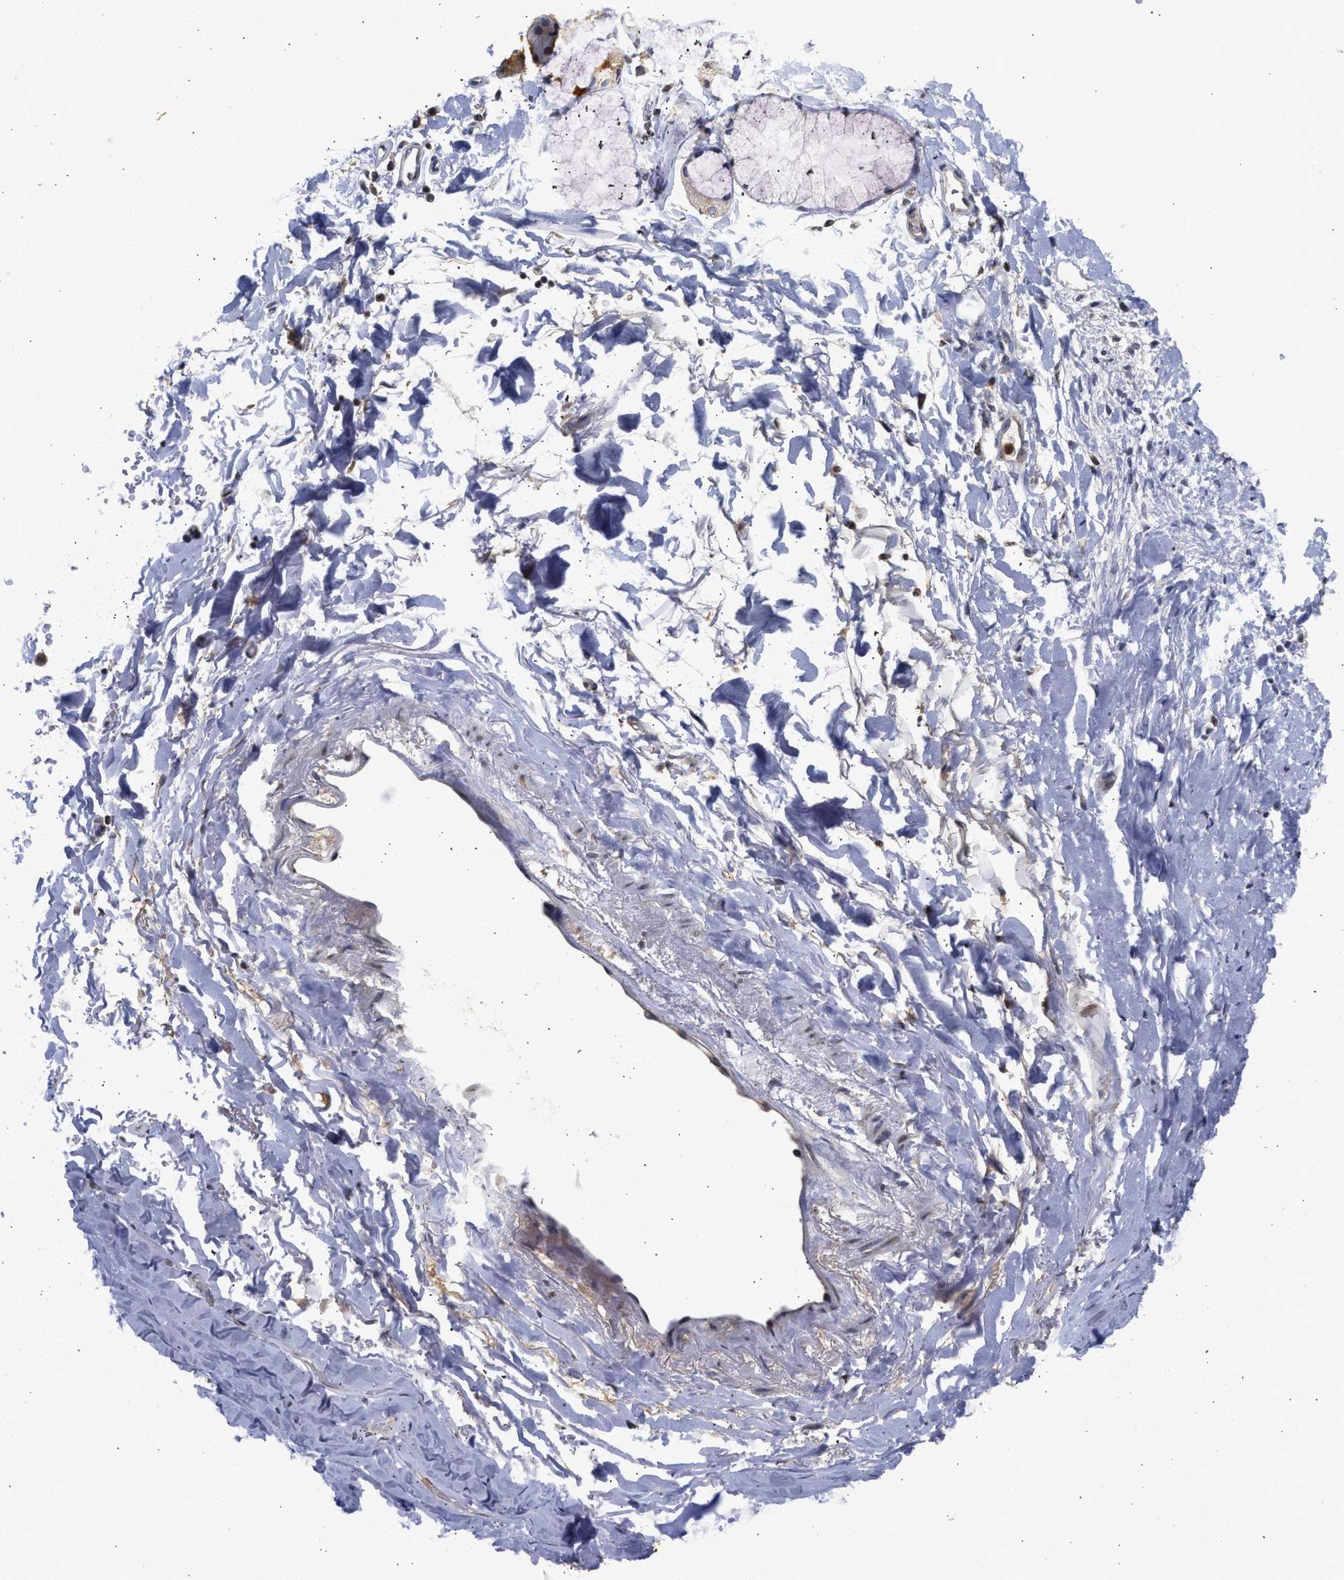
{"staining": {"intensity": "moderate", "quantity": "25%-75%", "location": "cytoplasmic/membranous"}, "tissue": "adipose tissue", "cell_type": "Adipocytes", "image_type": "normal", "snomed": [{"axis": "morphology", "description": "Normal tissue, NOS"}, {"axis": "topography", "description": "Cartilage tissue"}, {"axis": "topography", "description": "Bronchus"}], "caption": "Human adipose tissue stained with a brown dye demonstrates moderate cytoplasmic/membranous positive staining in approximately 25%-75% of adipocytes.", "gene": "ENSG00000142539", "patient": {"sex": "female", "age": 73}}